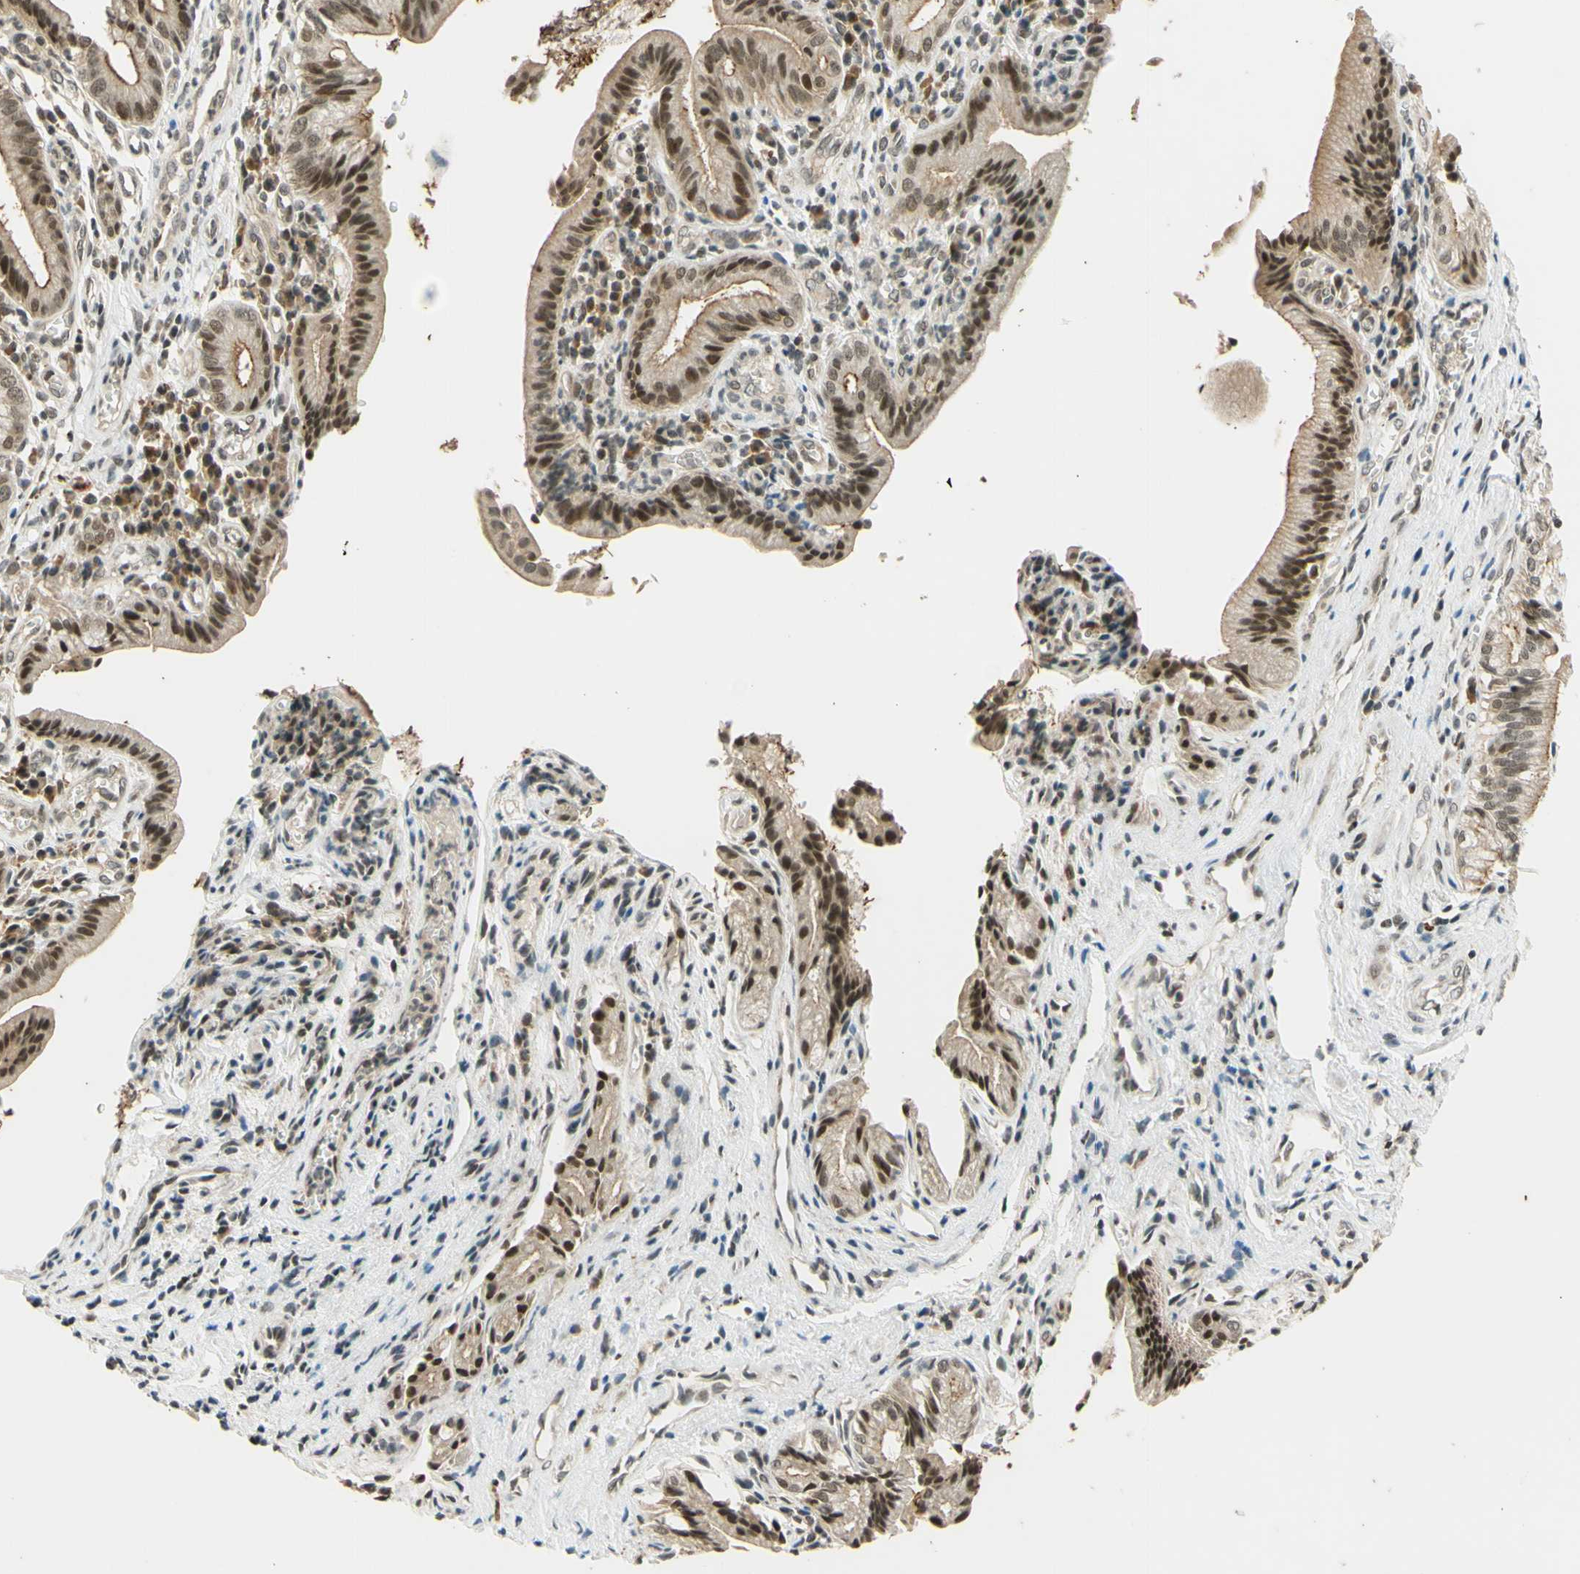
{"staining": {"intensity": "moderate", "quantity": ">75%", "location": "cytoplasmic/membranous,nuclear"}, "tissue": "pancreatic cancer", "cell_type": "Tumor cells", "image_type": "cancer", "snomed": [{"axis": "morphology", "description": "Adenocarcinoma, NOS"}, {"axis": "topography", "description": "Pancreas"}], "caption": "Immunohistochemistry image of neoplastic tissue: pancreatic cancer stained using IHC displays medium levels of moderate protein expression localized specifically in the cytoplasmic/membranous and nuclear of tumor cells, appearing as a cytoplasmic/membranous and nuclear brown color.", "gene": "SMARCB1", "patient": {"sex": "female", "age": 75}}